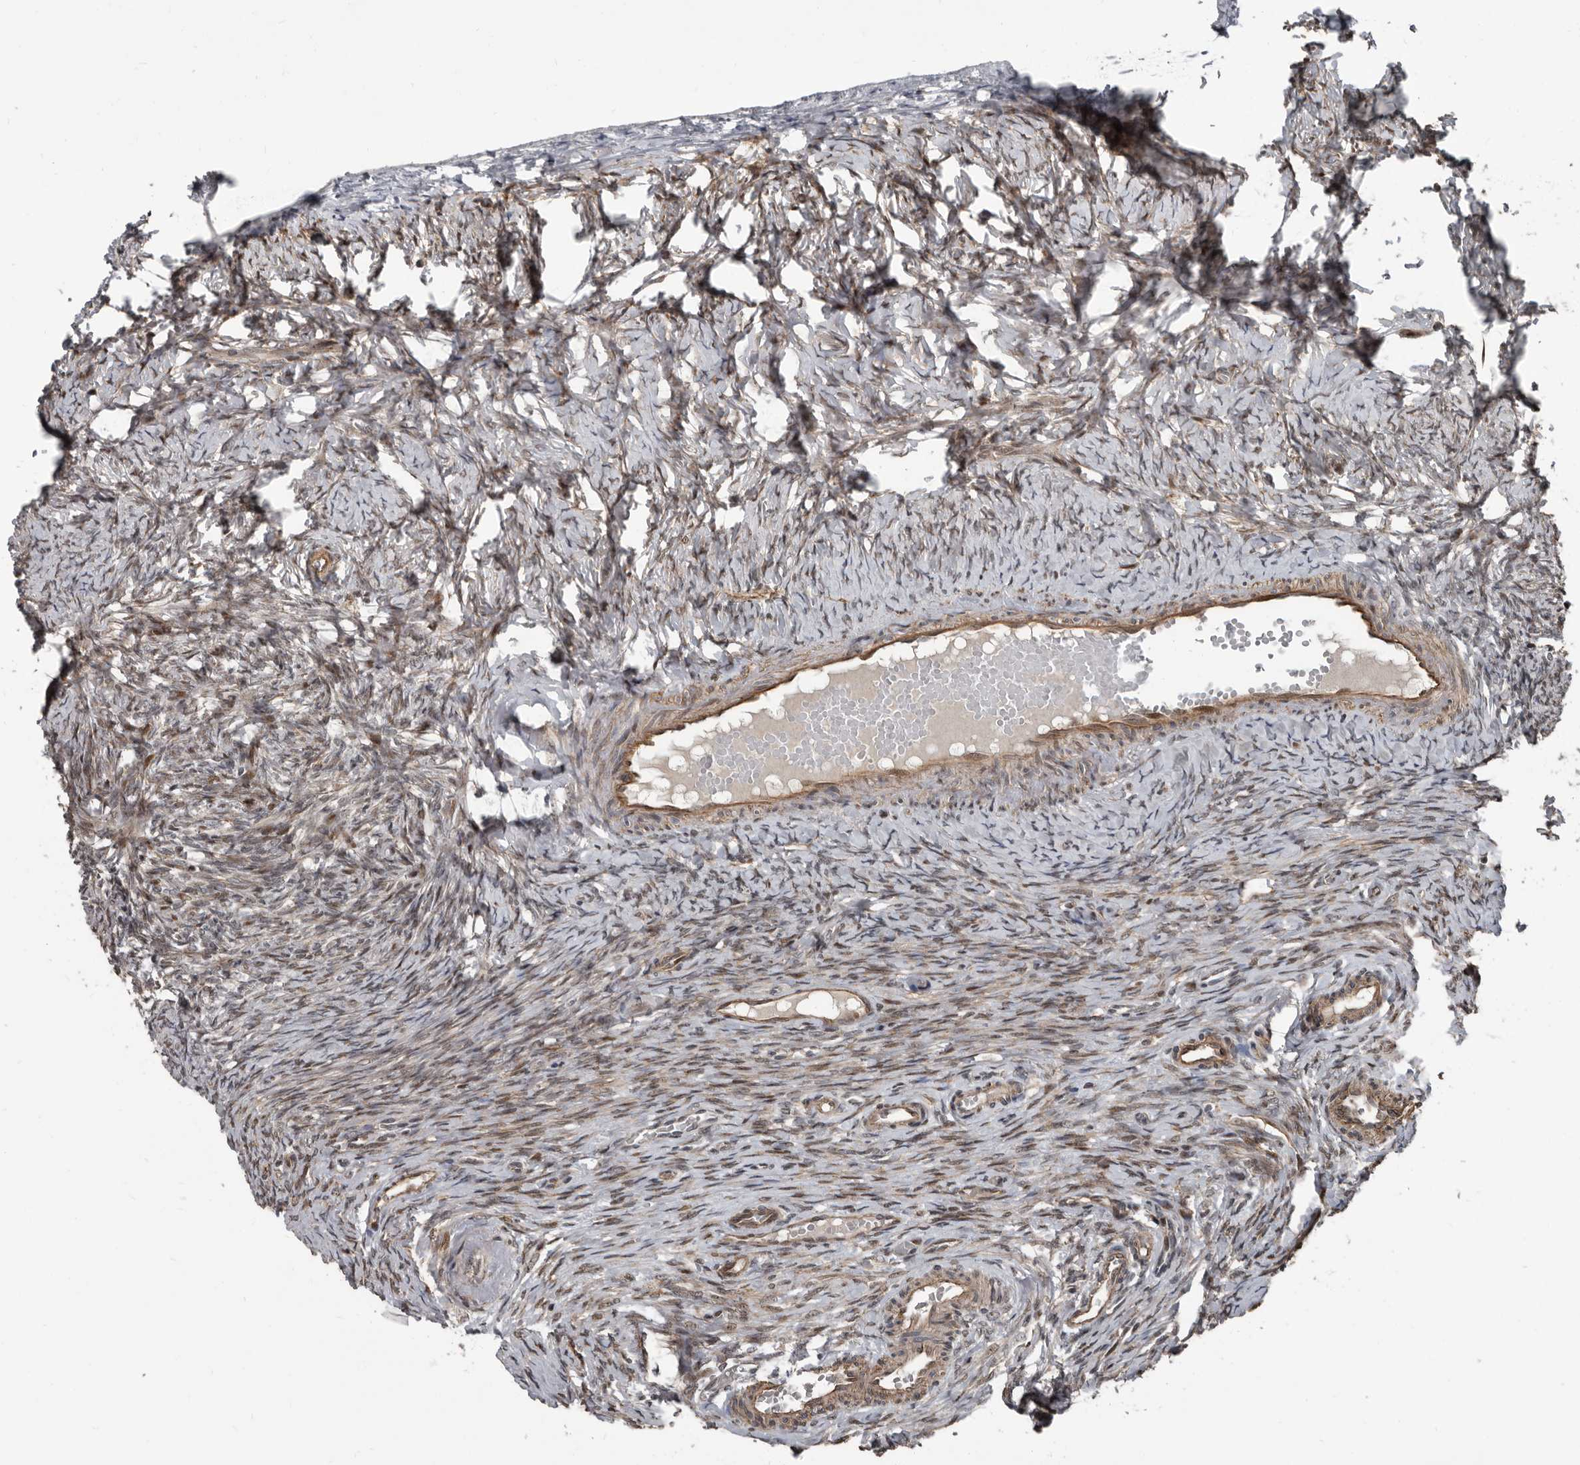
{"staining": {"intensity": "moderate", "quantity": ">75%", "location": "cytoplasmic/membranous,nuclear"}, "tissue": "ovary", "cell_type": "Follicle cells", "image_type": "normal", "snomed": [{"axis": "morphology", "description": "Adenocarcinoma, NOS"}, {"axis": "topography", "description": "Endometrium"}], "caption": "Immunohistochemical staining of normal ovary shows medium levels of moderate cytoplasmic/membranous,nuclear staining in about >75% of follicle cells. (Stains: DAB (3,3'-diaminobenzidine) in brown, nuclei in blue, Microscopy: brightfield microscopy at high magnification).", "gene": "CHD1L", "patient": {"sex": "female", "age": 32}}